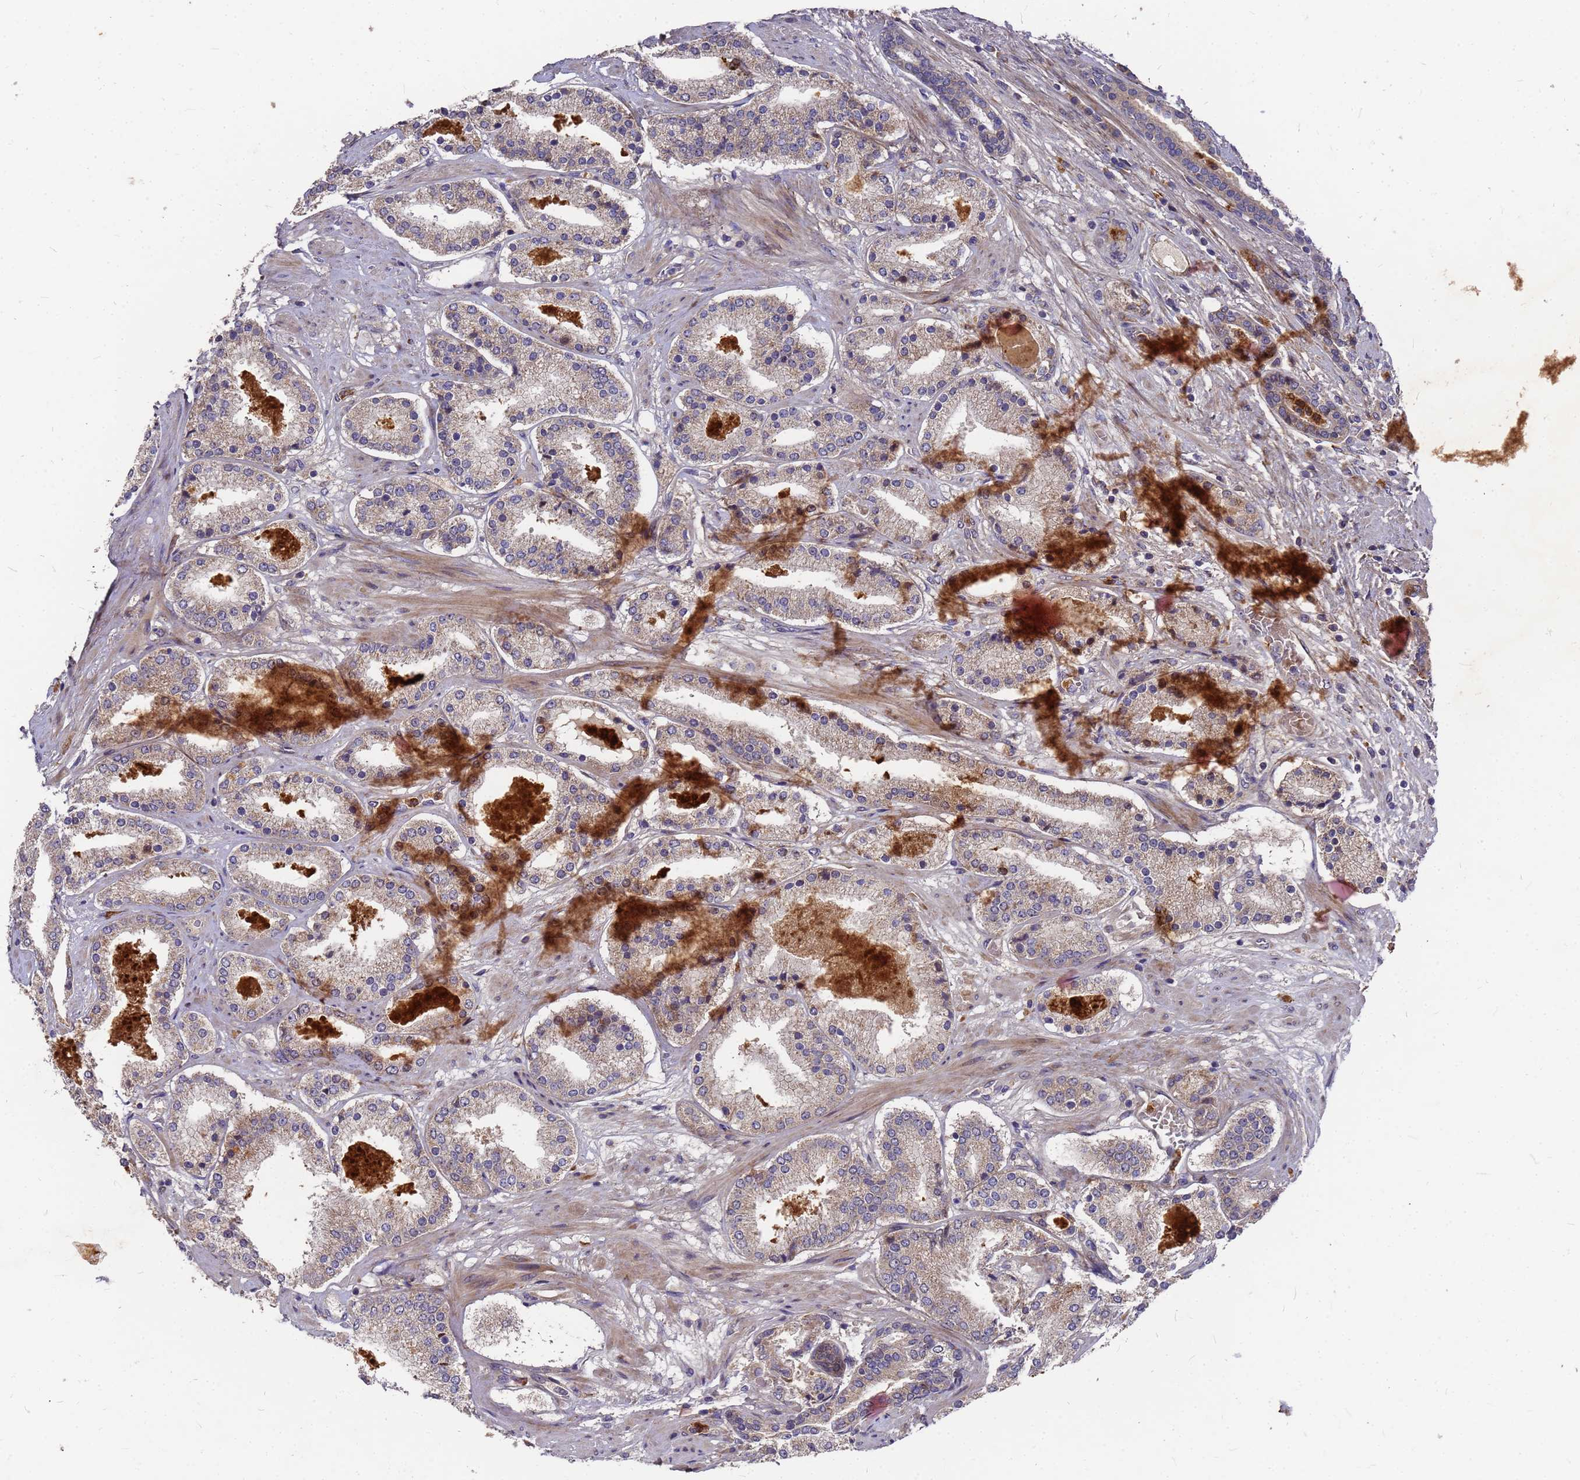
{"staining": {"intensity": "moderate", "quantity": "25%-75%", "location": "cytoplasmic/membranous"}, "tissue": "prostate cancer", "cell_type": "Tumor cells", "image_type": "cancer", "snomed": [{"axis": "morphology", "description": "Adenocarcinoma, High grade"}, {"axis": "topography", "description": "Prostate"}], "caption": "A high-resolution image shows immunohistochemistry (IHC) staining of prostate high-grade adenocarcinoma, which reveals moderate cytoplasmic/membranous positivity in about 25%-75% of tumor cells.", "gene": "ZNF717", "patient": {"sex": "male", "age": 63}}